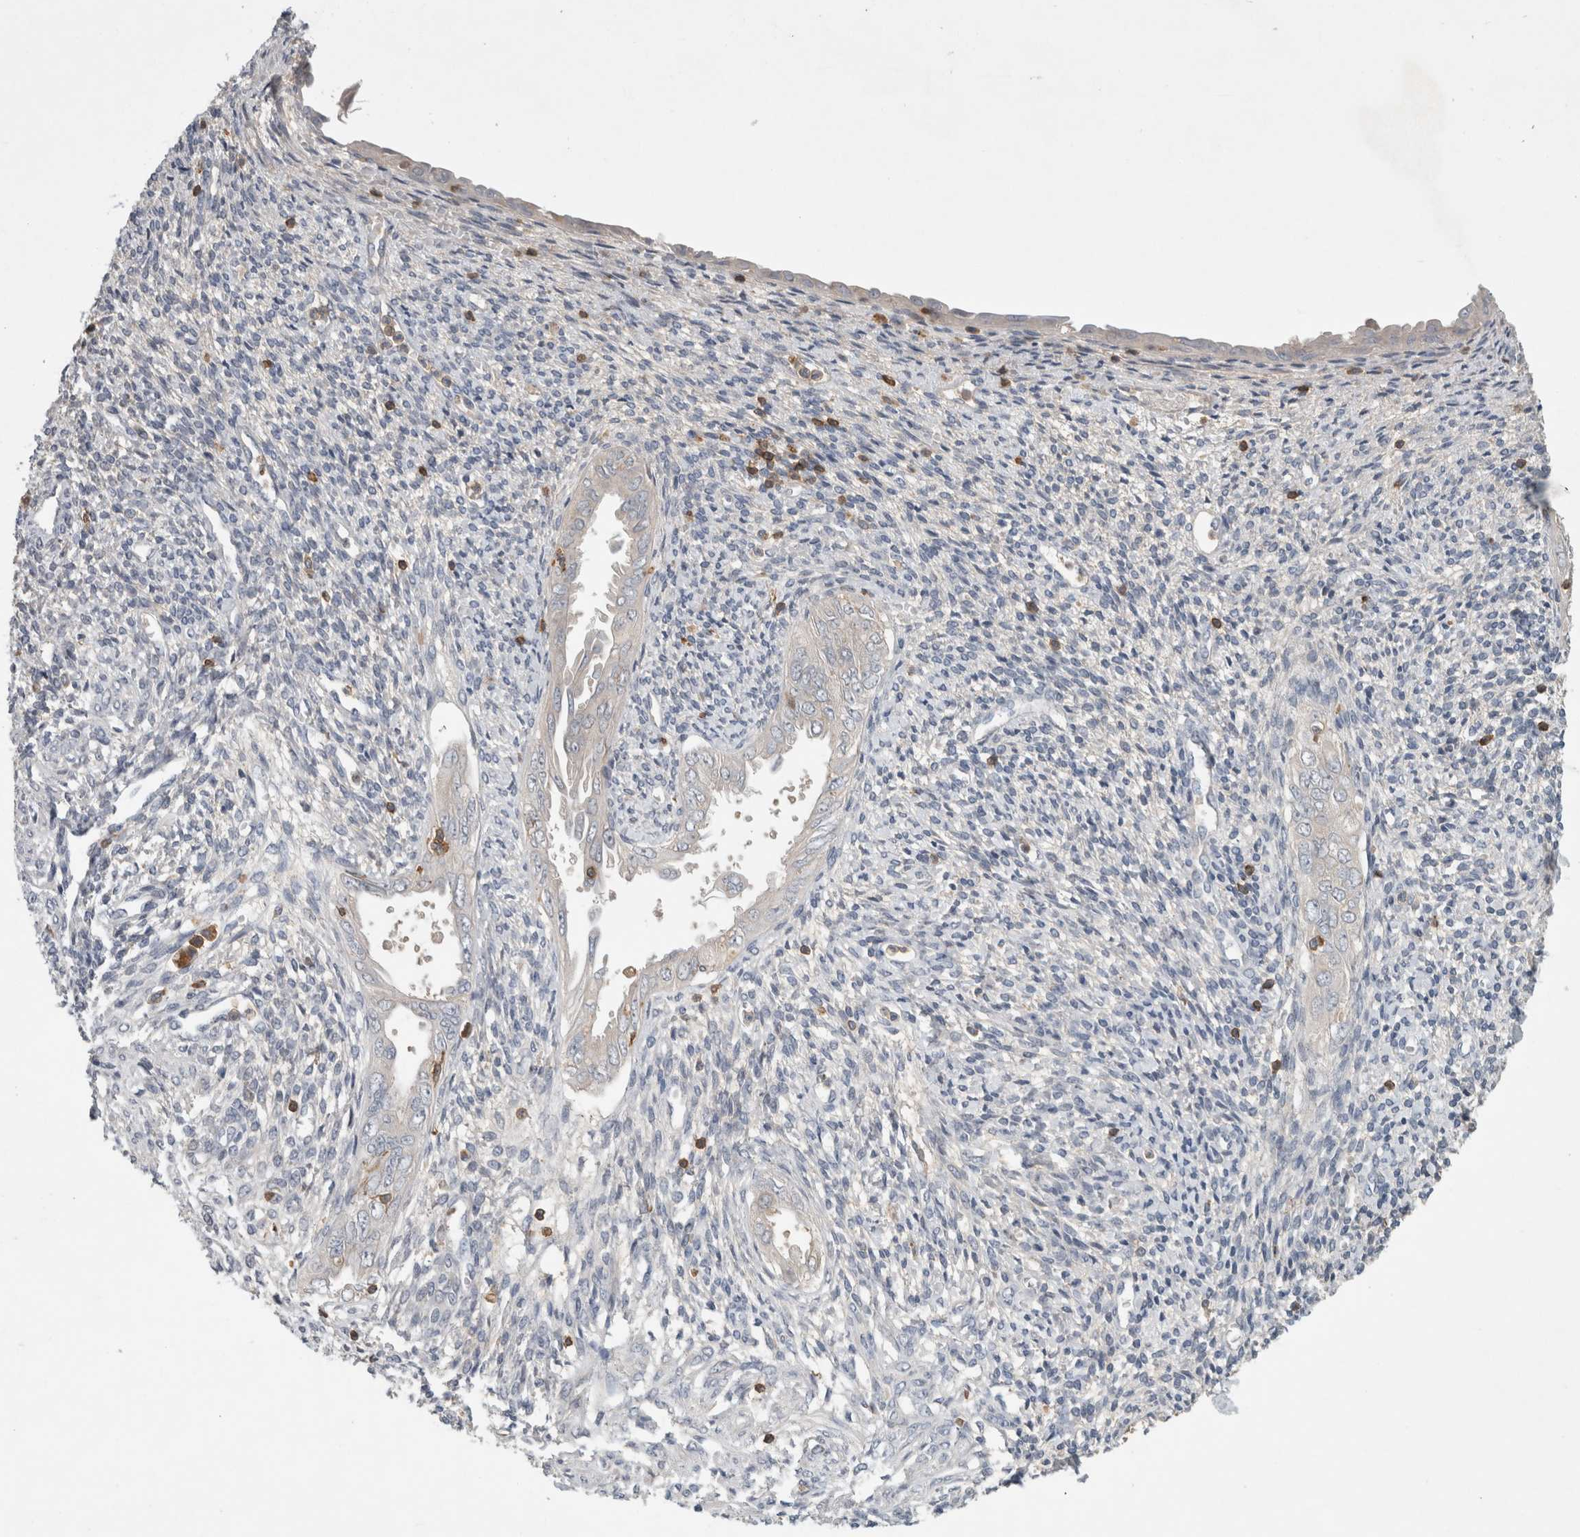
{"staining": {"intensity": "negative", "quantity": "none", "location": "none"}, "tissue": "endometrium", "cell_type": "Cells in endometrial stroma", "image_type": "normal", "snomed": [{"axis": "morphology", "description": "Normal tissue, NOS"}, {"axis": "topography", "description": "Endometrium"}], "caption": "DAB immunohistochemical staining of unremarkable endometrium exhibits no significant expression in cells in endometrial stroma.", "gene": "GFRA2", "patient": {"sex": "female", "age": 66}}